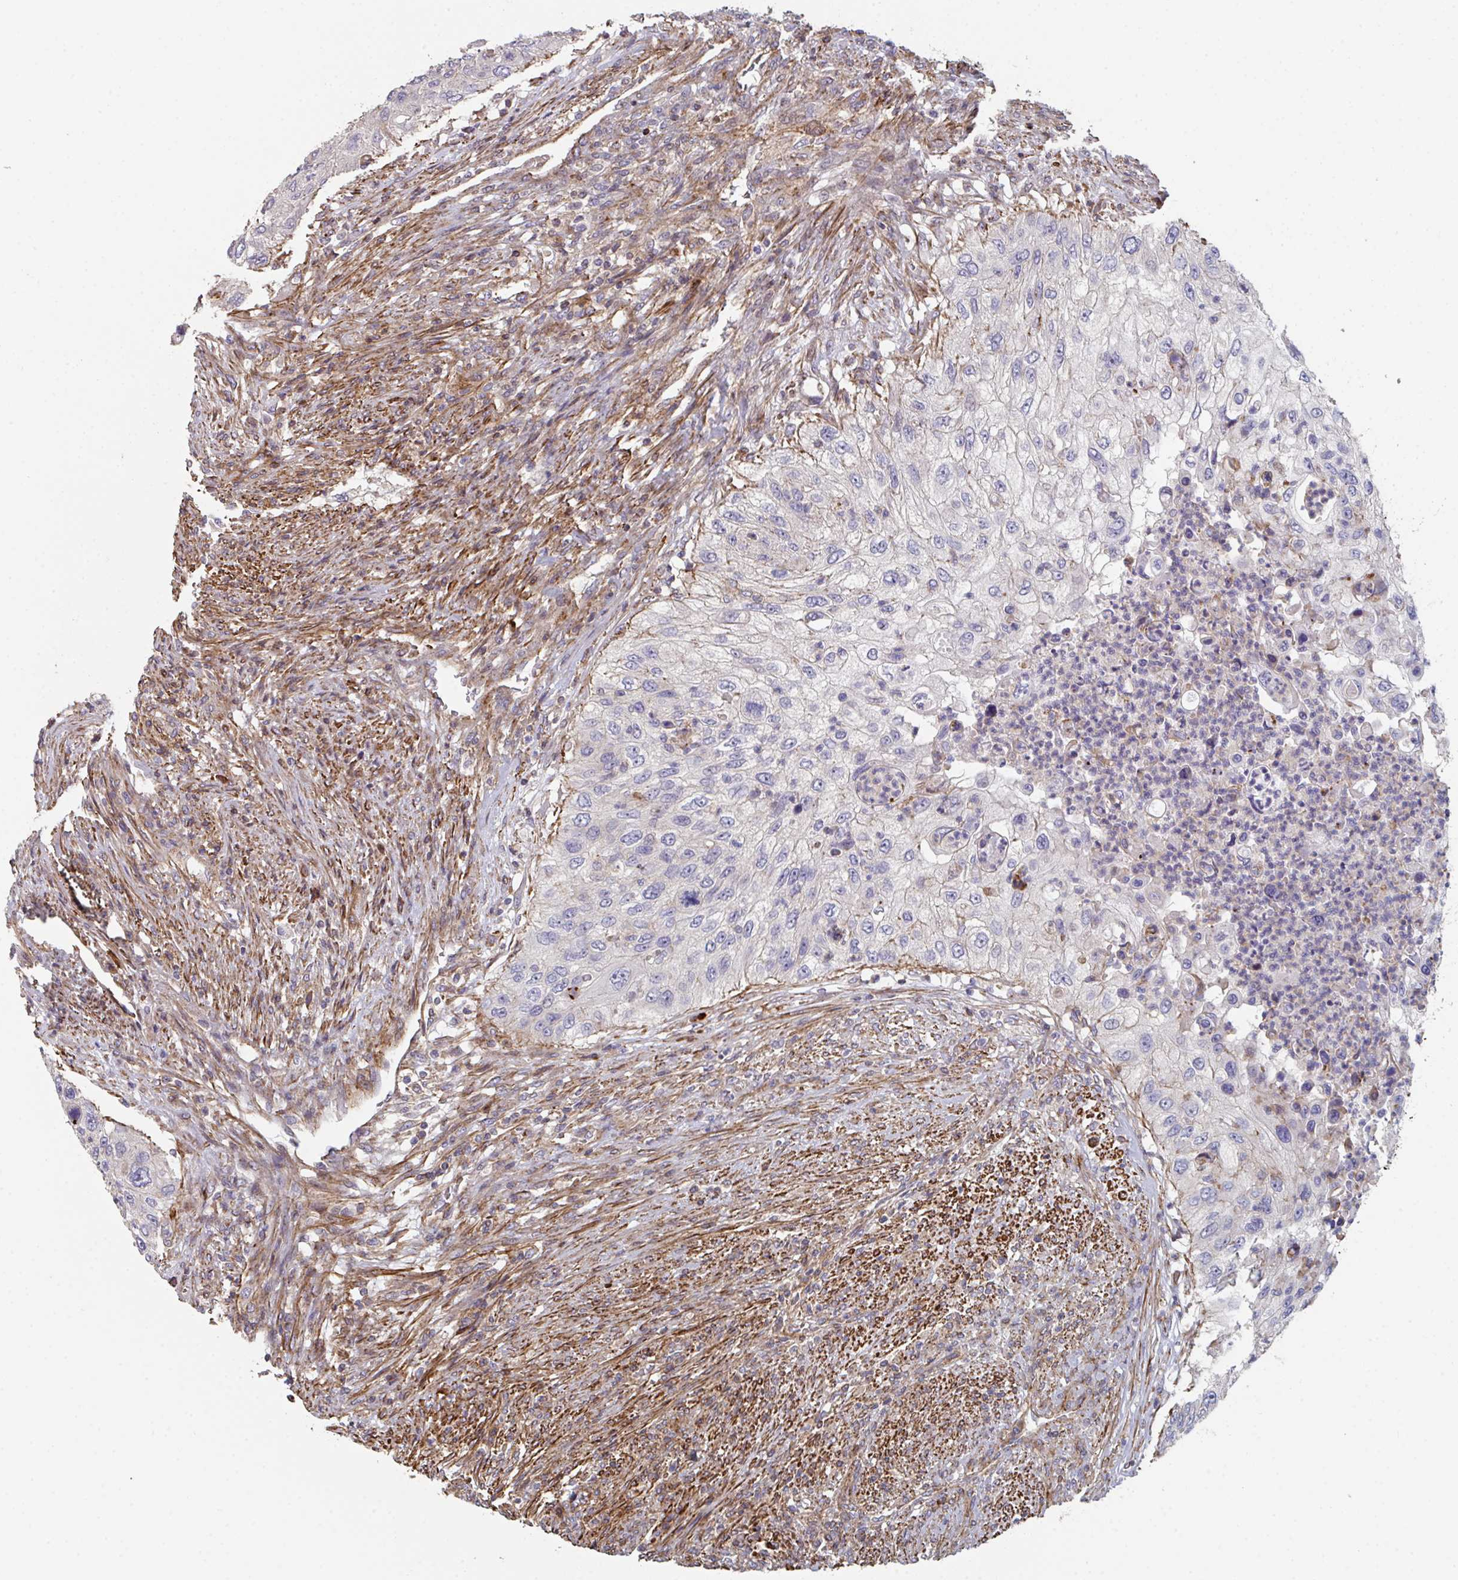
{"staining": {"intensity": "negative", "quantity": "none", "location": "none"}, "tissue": "urothelial cancer", "cell_type": "Tumor cells", "image_type": "cancer", "snomed": [{"axis": "morphology", "description": "Urothelial carcinoma, High grade"}, {"axis": "topography", "description": "Urinary bladder"}], "caption": "Immunohistochemistry histopathology image of neoplastic tissue: human urothelial carcinoma (high-grade) stained with DAB (3,3'-diaminobenzidine) reveals no significant protein positivity in tumor cells. (Brightfield microscopy of DAB IHC at high magnification).", "gene": "FZD2", "patient": {"sex": "female", "age": 60}}